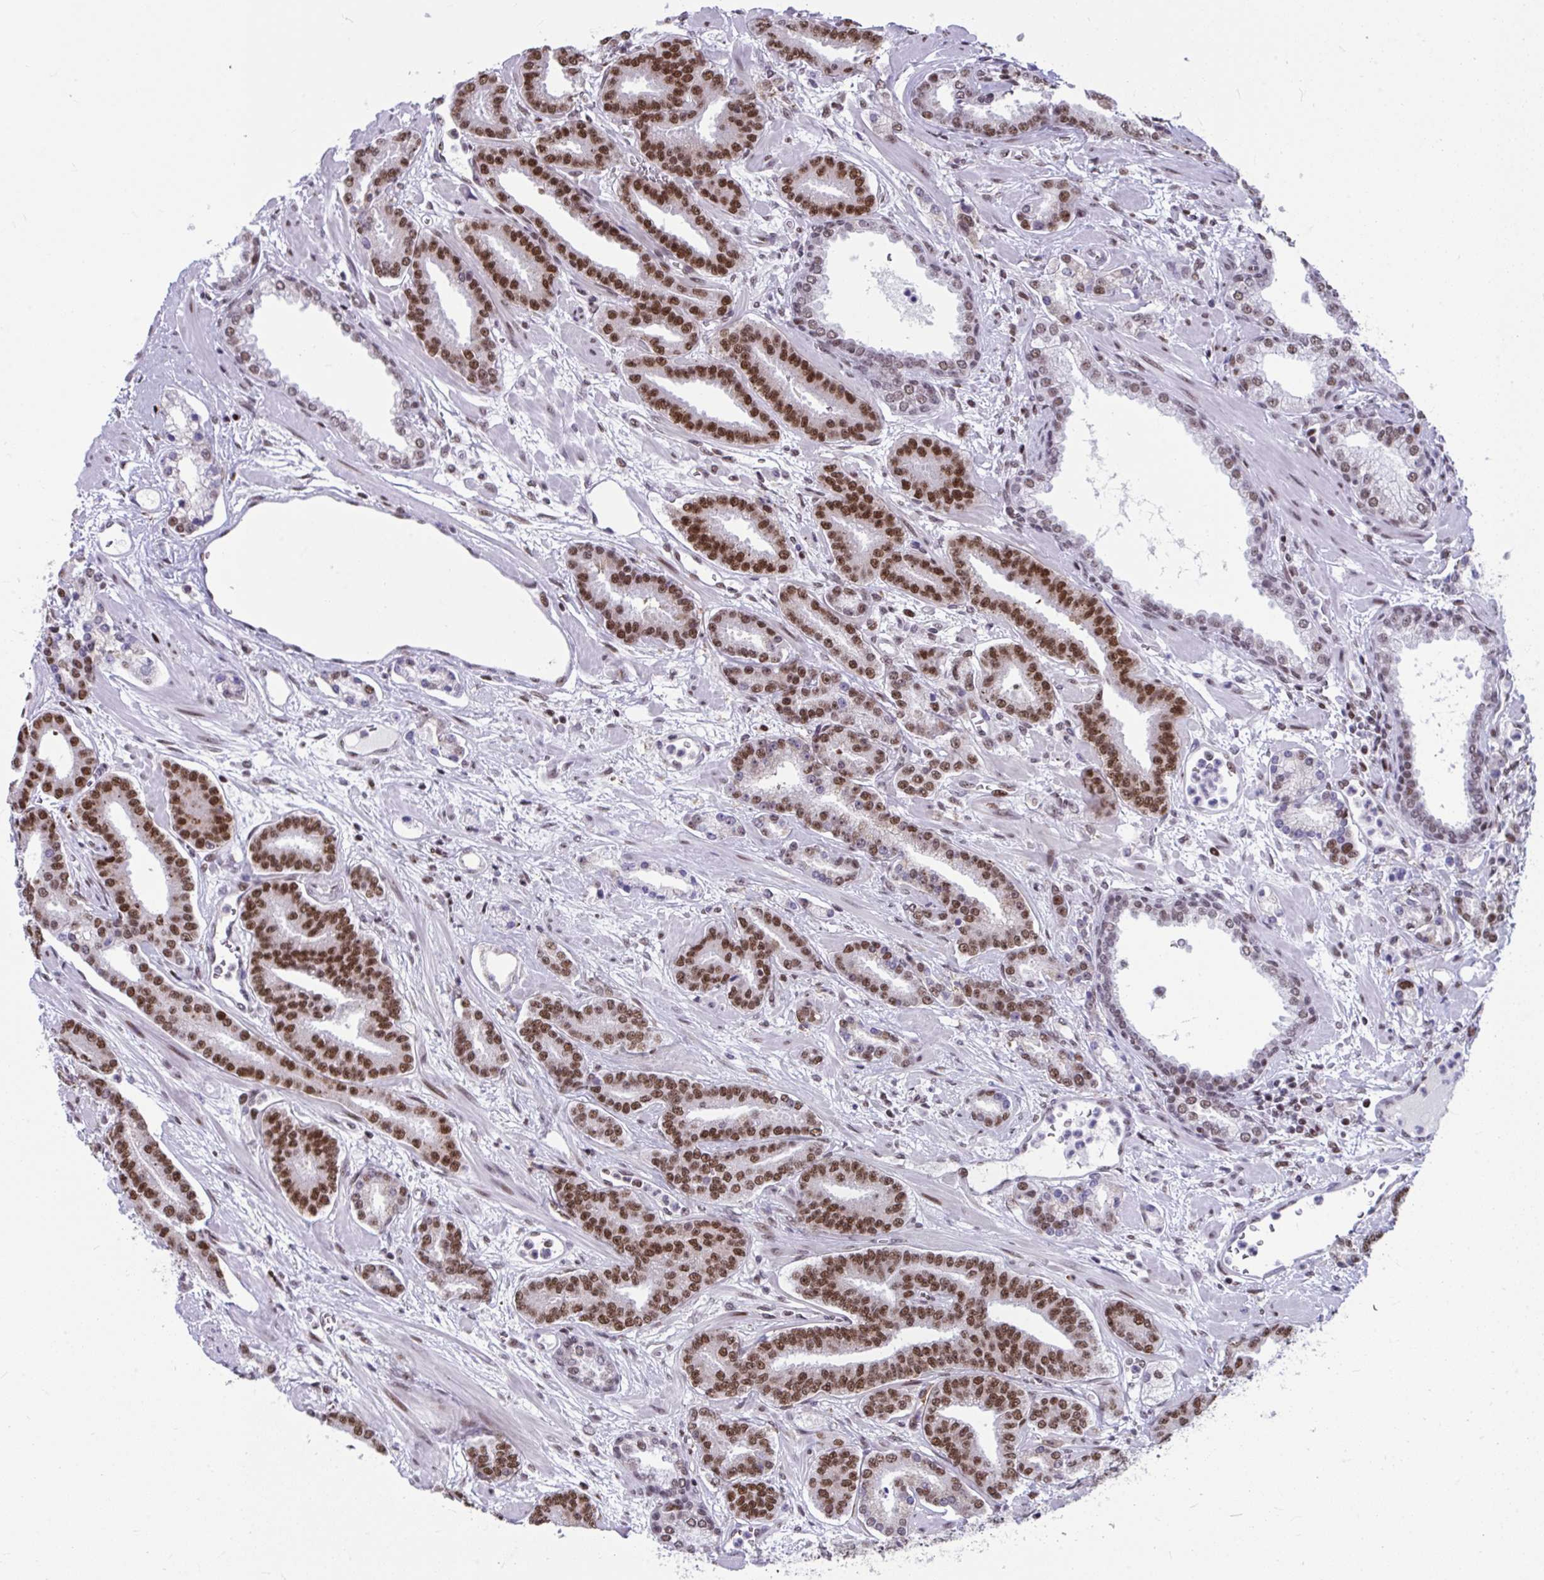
{"staining": {"intensity": "strong", "quantity": "25%-75%", "location": "nuclear"}, "tissue": "prostate cancer", "cell_type": "Tumor cells", "image_type": "cancer", "snomed": [{"axis": "morphology", "description": "Adenocarcinoma, High grade"}, {"axis": "topography", "description": "Prostate"}], "caption": "Prostate cancer stained with a brown dye exhibits strong nuclear positive positivity in about 25%-75% of tumor cells.", "gene": "SLC35C2", "patient": {"sex": "male", "age": 60}}